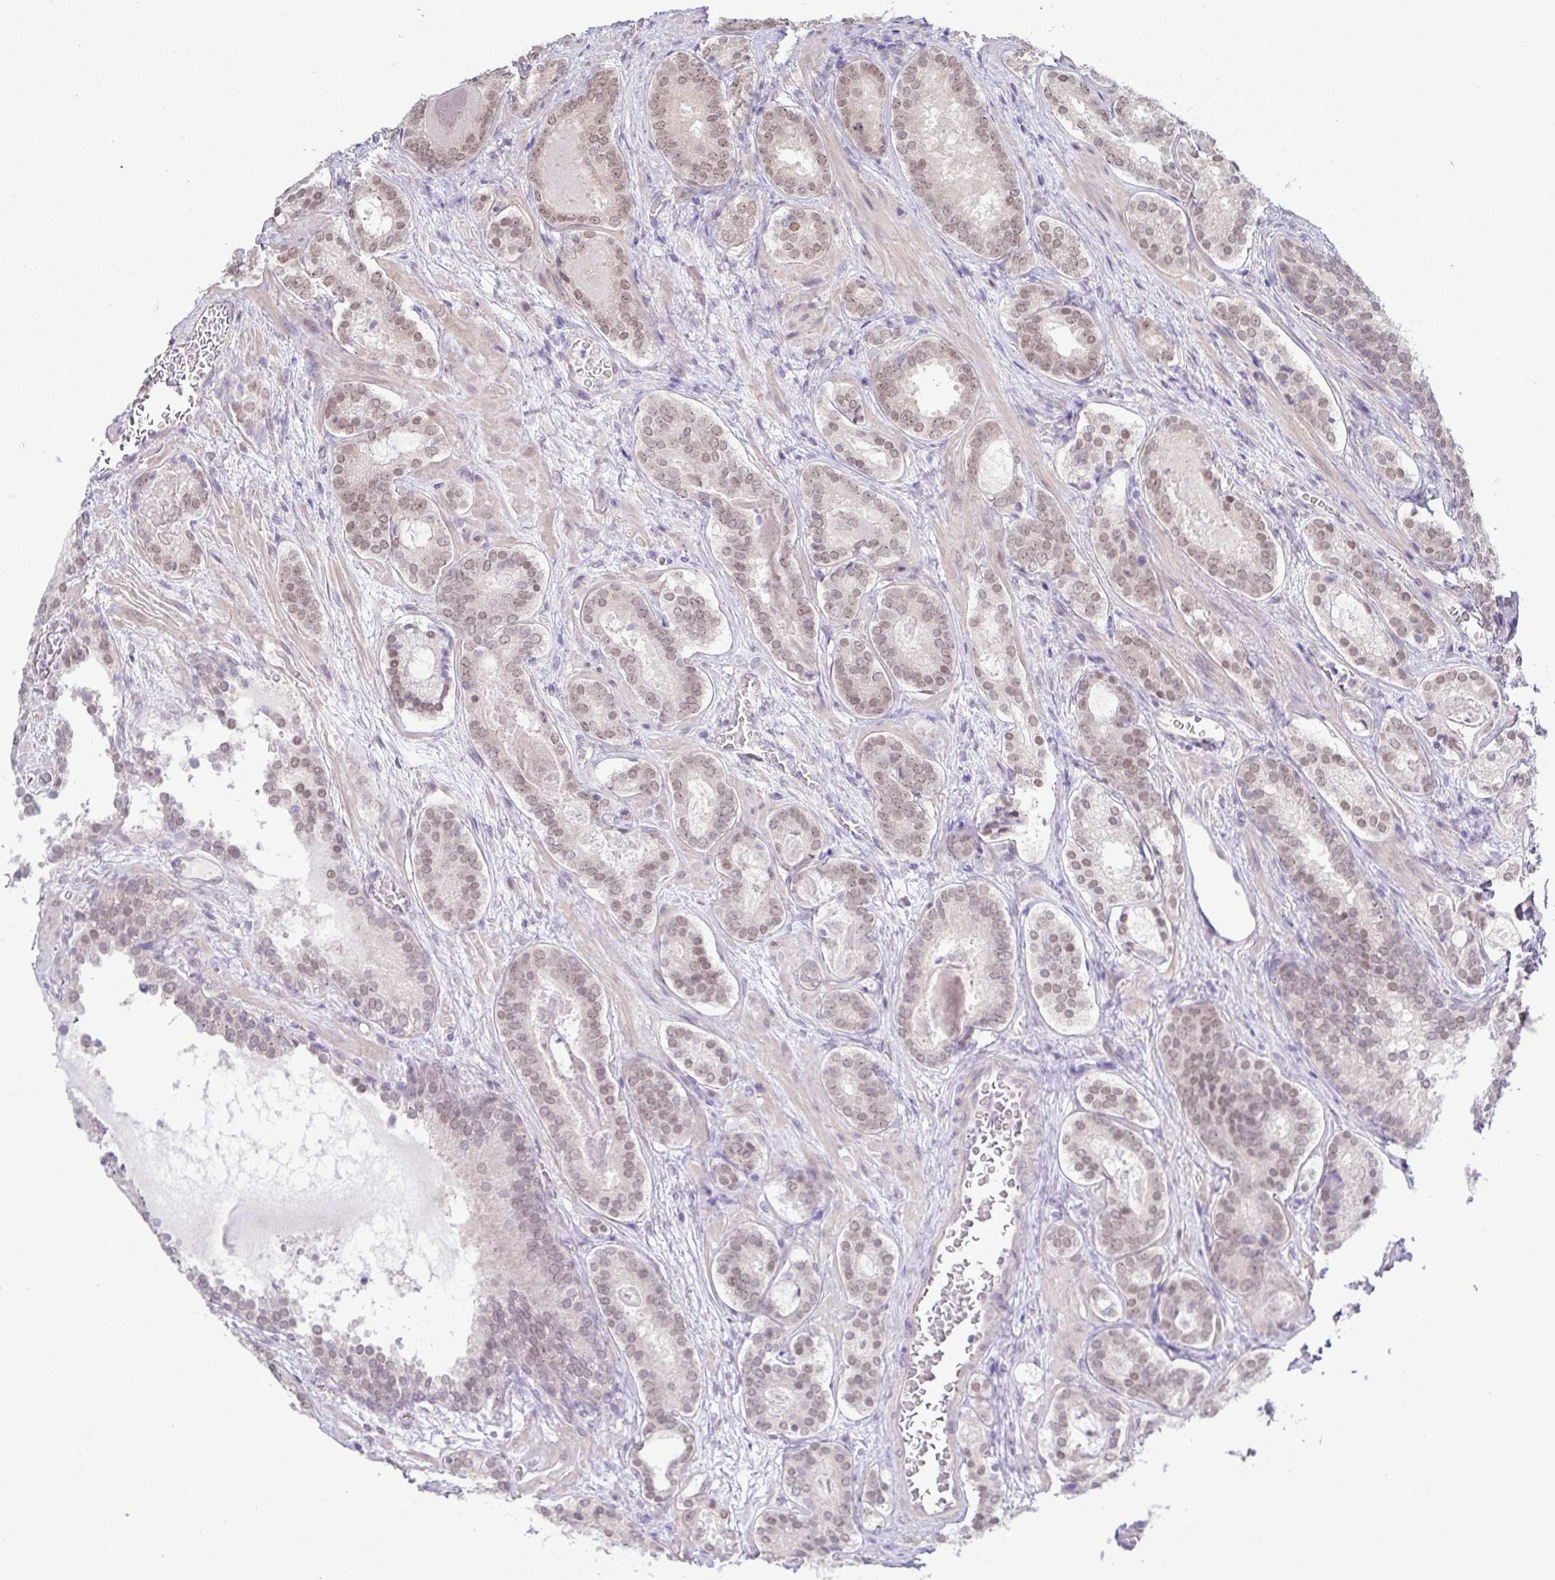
{"staining": {"intensity": "moderate", "quantity": ">75%", "location": "nuclear"}, "tissue": "prostate cancer", "cell_type": "Tumor cells", "image_type": "cancer", "snomed": [{"axis": "morphology", "description": "Adenocarcinoma, Low grade"}, {"axis": "topography", "description": "Prostate"}], "caption": "Prostate adenocarcinoma (low-grade) tissue reveals moderate nuclear positivity in about >75% of tumor cells, visualized by immunohistochemistry.", "gene": "HYPK", "patient": {"sex": "male", "age": 62}}